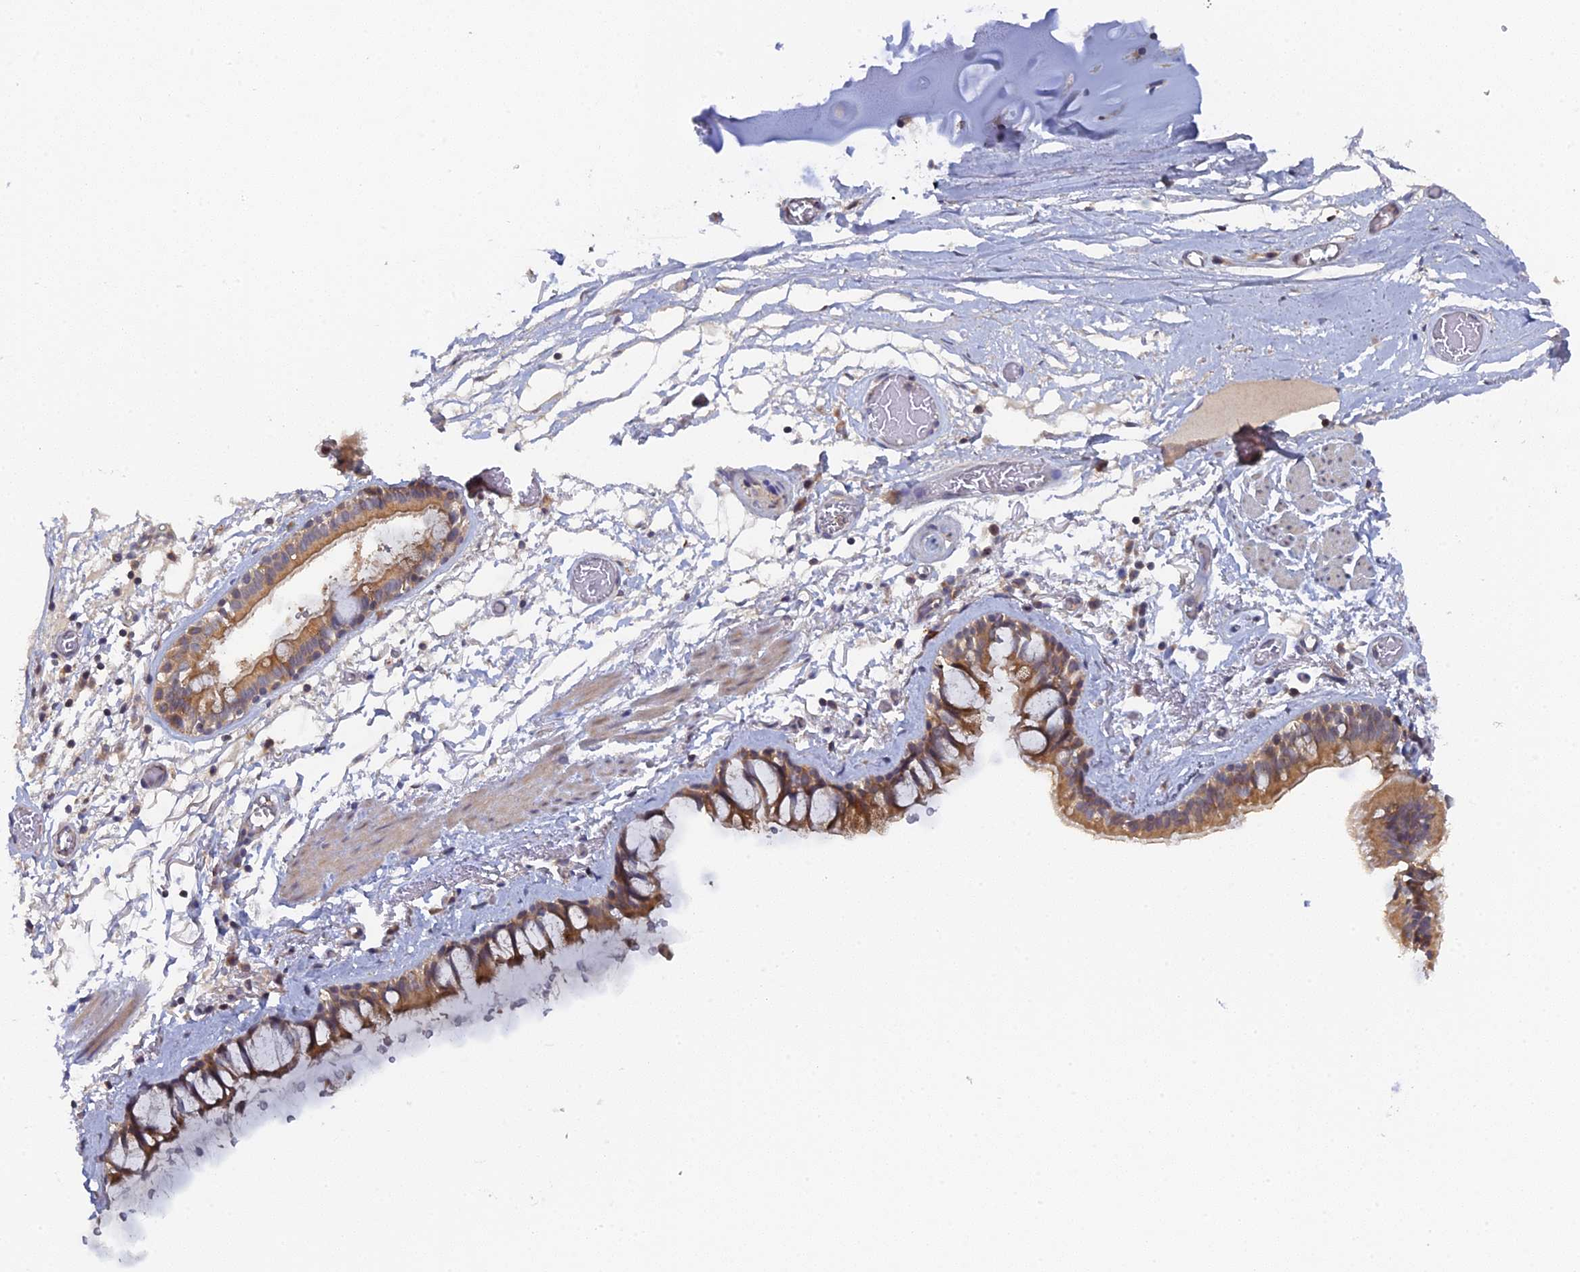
{"staining": {"intensity": "moderate", "quantity": ">75%", "location": "cytoplasmic/membranous"}, "tissue": "bronchus", "cell_type": "Respiratory epithelial cells", "image_type": "normal", "snomed": [{"axis": "morphology", "description": "Normal tissue, NOS"}, {"axis": "topography", "description": "Cartilage tissue"}], "caption": "A medium amount of moderate cytoplasmic/membranous expression is appreciated in about >75% of respiratory epithelial cells in normal bronchus. (IHC, brightfield microscopy, high magnification).", "gene": "MIGA2", "patient": {"sex": "male", "age": 63}}